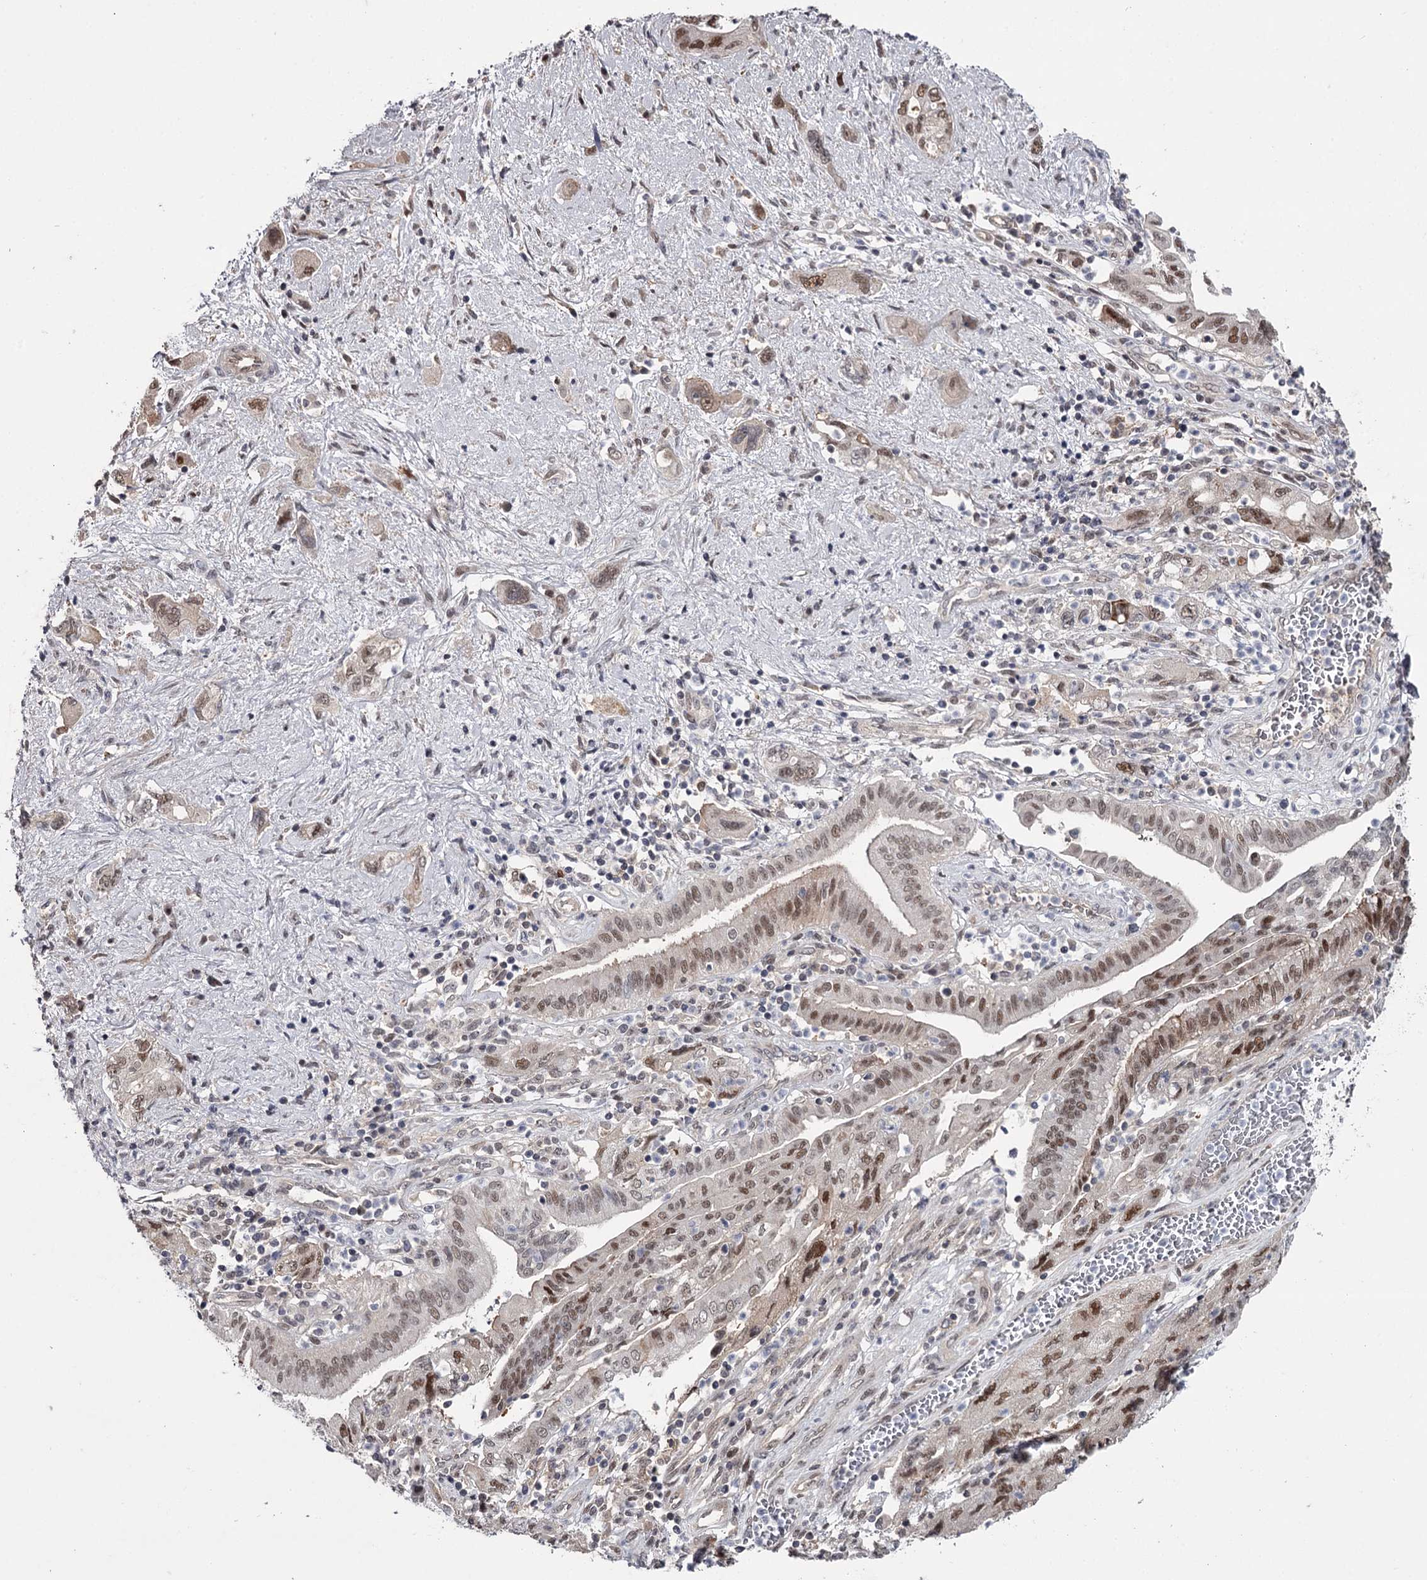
{"staining": {"intensity": "moderate", "quantity": "25%-75%", "location": "nuclear"}, "tissue": "pancreatic cancer", "cell_type": "Tumor cells", "image_type": "cancer", "snomed": [{"axis": "morphology", "description": "Adenocarcinoma, NOS"}, {"axis": "topography", "description": "Pancreas"}], "caption": "This histopathology image reveals pancreatic cancer stained with immunohistochemistry to label a protein in brown. The nuclear of tumor cells show moderate positivity for the protein. Nuclei are counter-stained blue.", "gene": "GTSF1", "patient": {"sex": "female", "age": 73}}